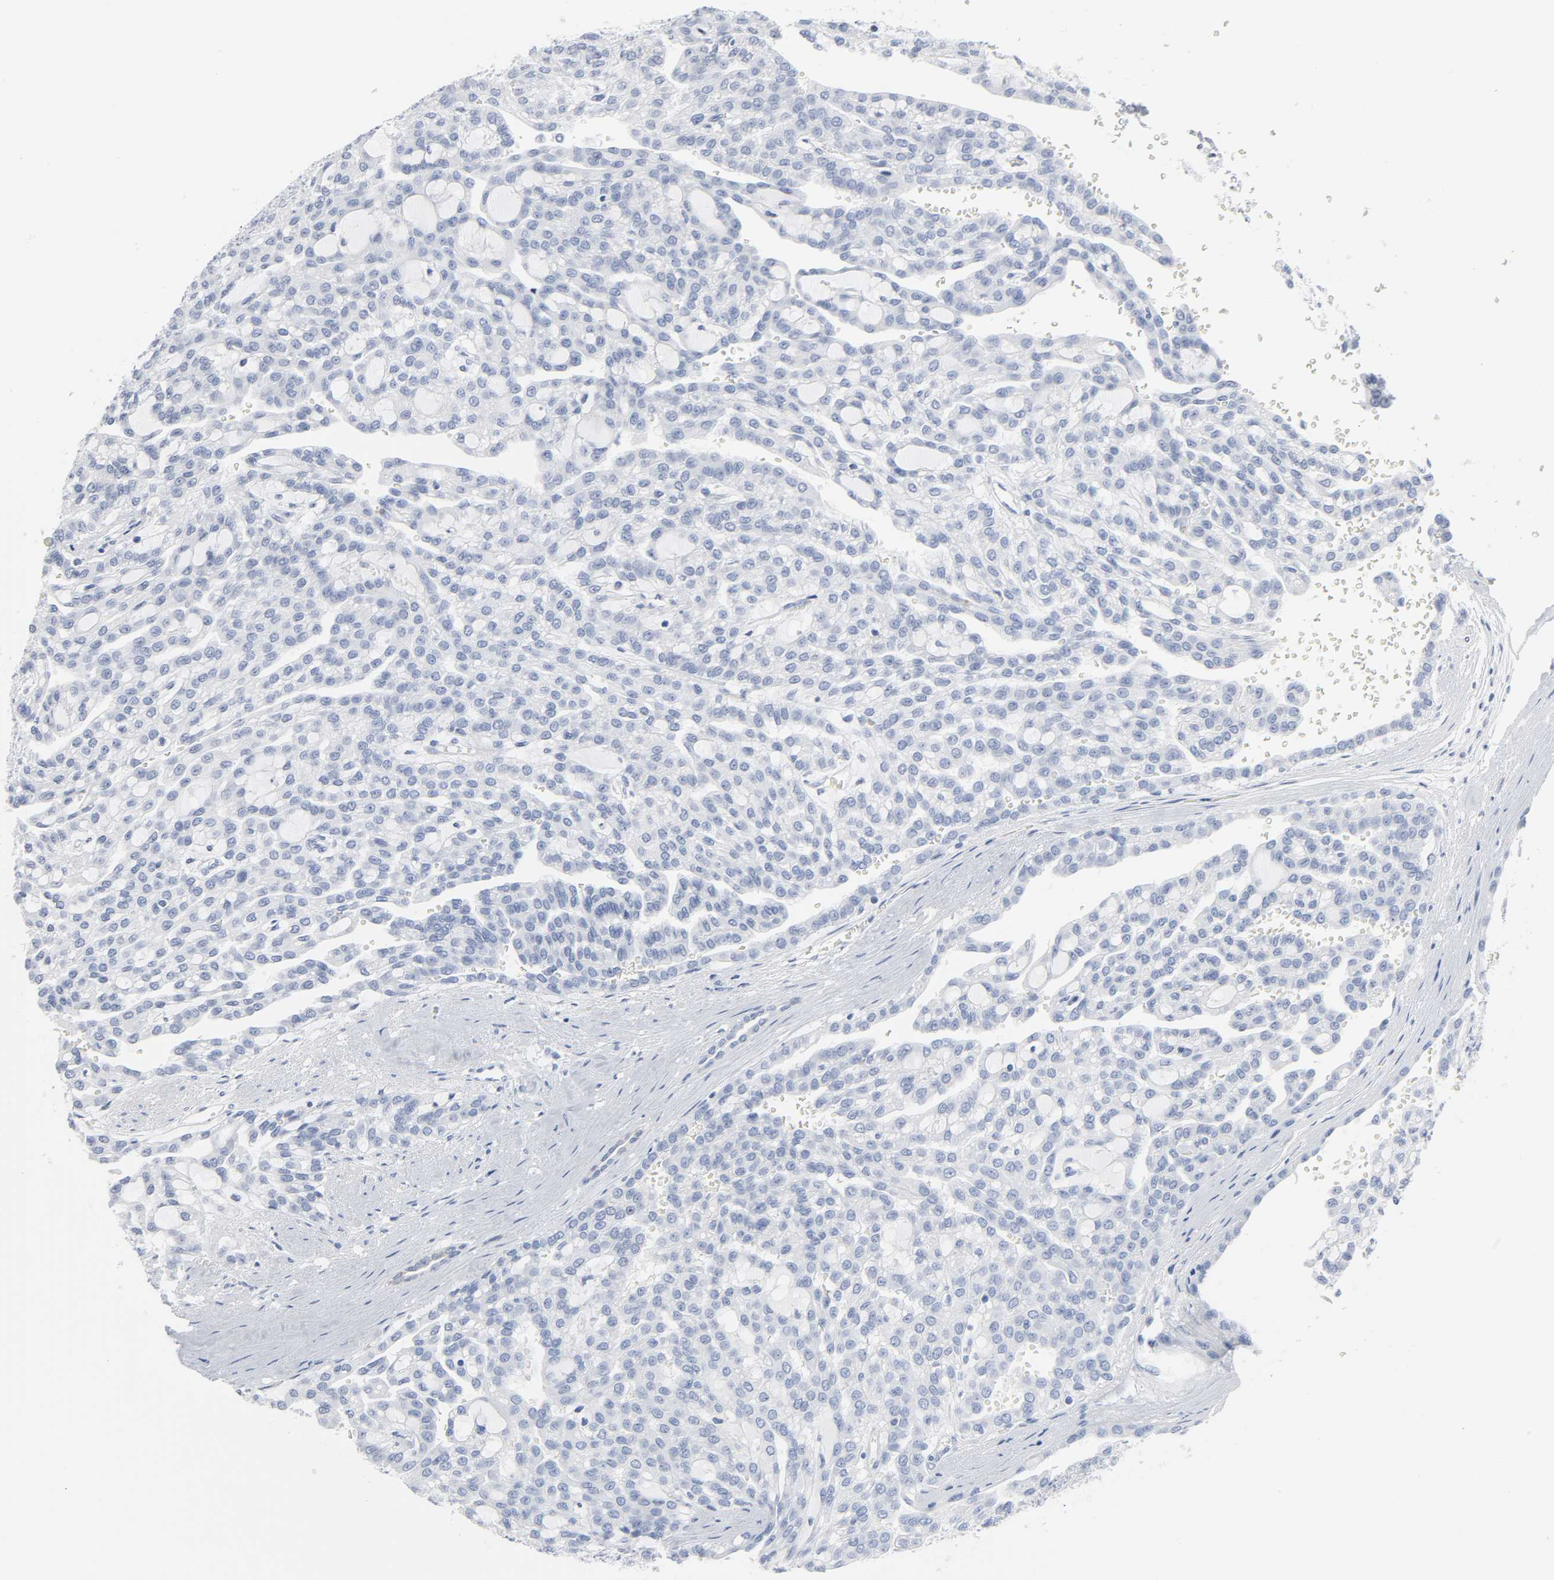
{"staining": {"intensity": "negative", "quantity": "none", "location": "none"}, "tissue": "renal cancer", "cell_type": "Tumor cells", "image_type": "cancer", "snomed": [{"axis": "morphology", "description": "Adenocarcinoma, NOS"}, {"axis": "topography", "description": "Kidney"}], "caption": "The image exhibits no staining of tumor cells in renal adenocarcinoma.", "gene": "ACP3", "patient": {"sex": "male", "age": 63}}